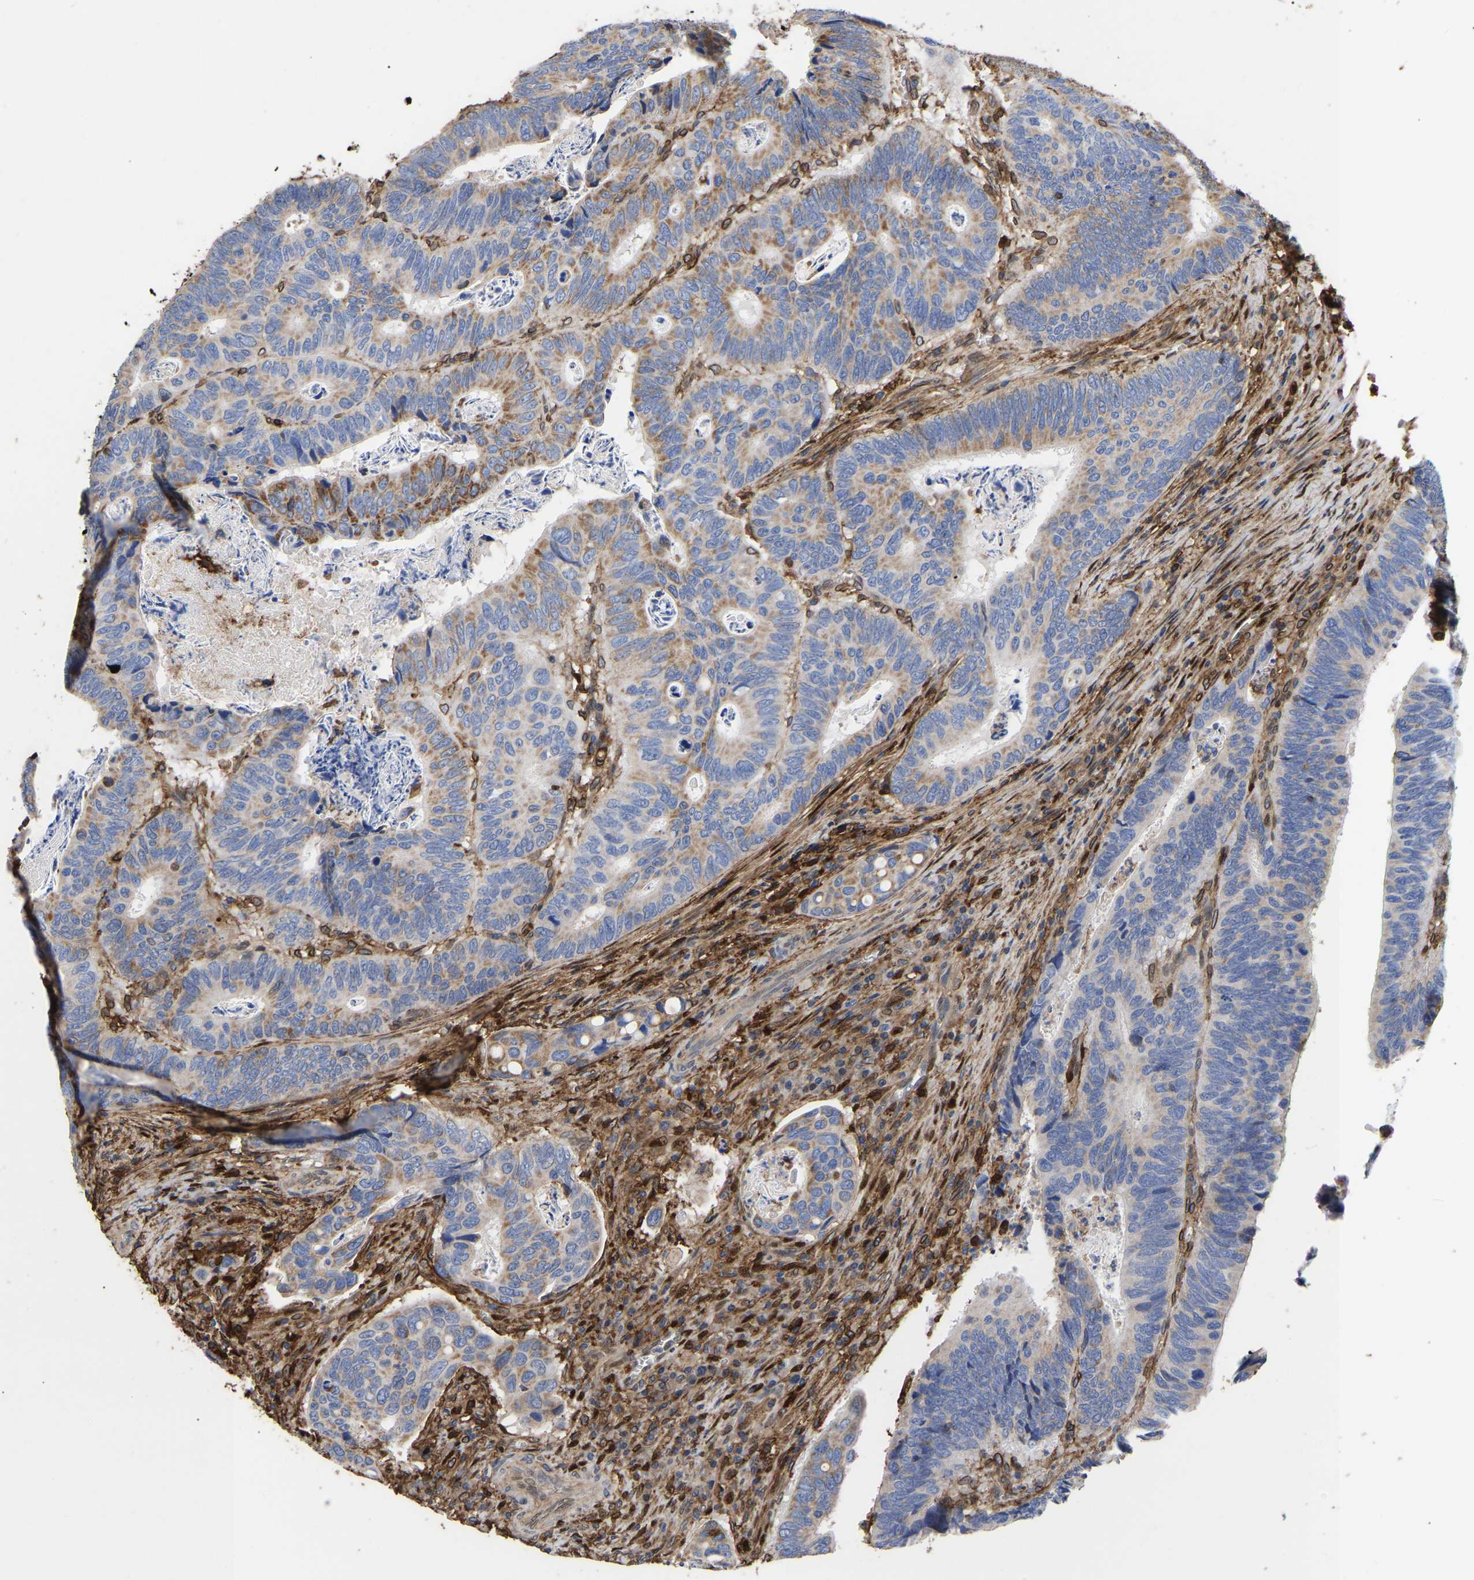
{"staining": {"intensity": "moderate", "quantity": "25%-75%", "location": "cytoplasmic/membranous"}, "tissue": "colorectal cancer", "cell_type": "Tumor cells", "image_type": "cancer", "snomed": [{"axis": "morphology", "description": "Inflammation, NOS"}, {"axis": "morphology", "description": "Adenocarcinoma, NOS"}, {"axis": "topography", "description": "Colon"}], "caption": "Colorectal adenocarcinoma tissue reveals moderate cytoplasmic/membranous positivity in about 25%-75% of tumor cells", "gene": "LIF", "patient": {"sex": "male", "age": 72}}